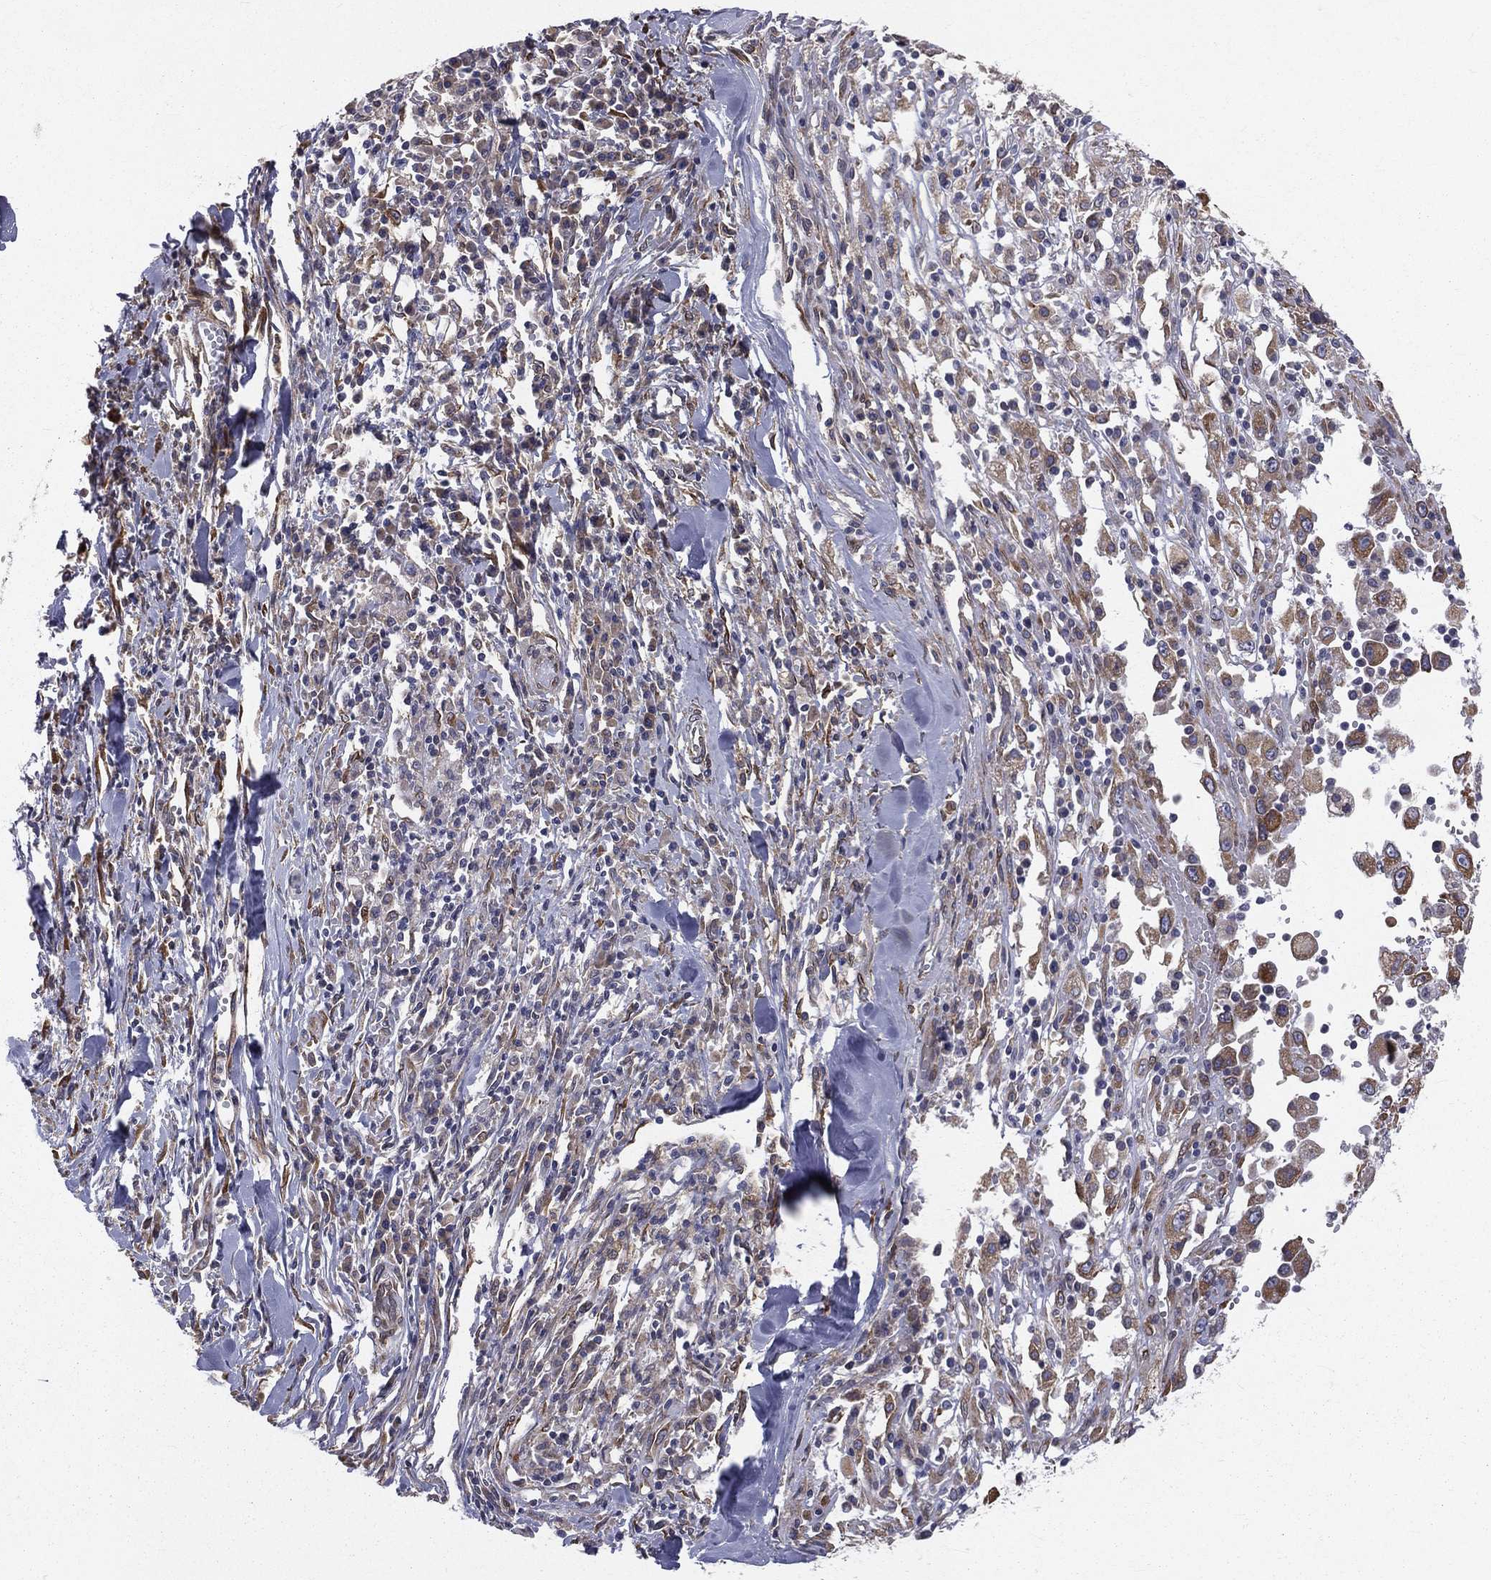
{"staining": {"intensity": "weak", "quantity": "<25%", "location": "cytoplasmic/membranous"}, "tissue": "melanoma", "cell_type": "Tumor cells", "image_type": "cancer", "snomed": [{"axis": "morphology", "description": "Malignant melanoma, Metastatic site"}, {"axis": "topography", "description": "Lymph node"}], "caption": "Image shows no significant protein expression in tumor cells of melanoma. (Brightfield microscopy of DAB immunohistochemistry at high magnification).", "gene": "PGRMC1", "patient": {"sex": "male", "age": 50}}